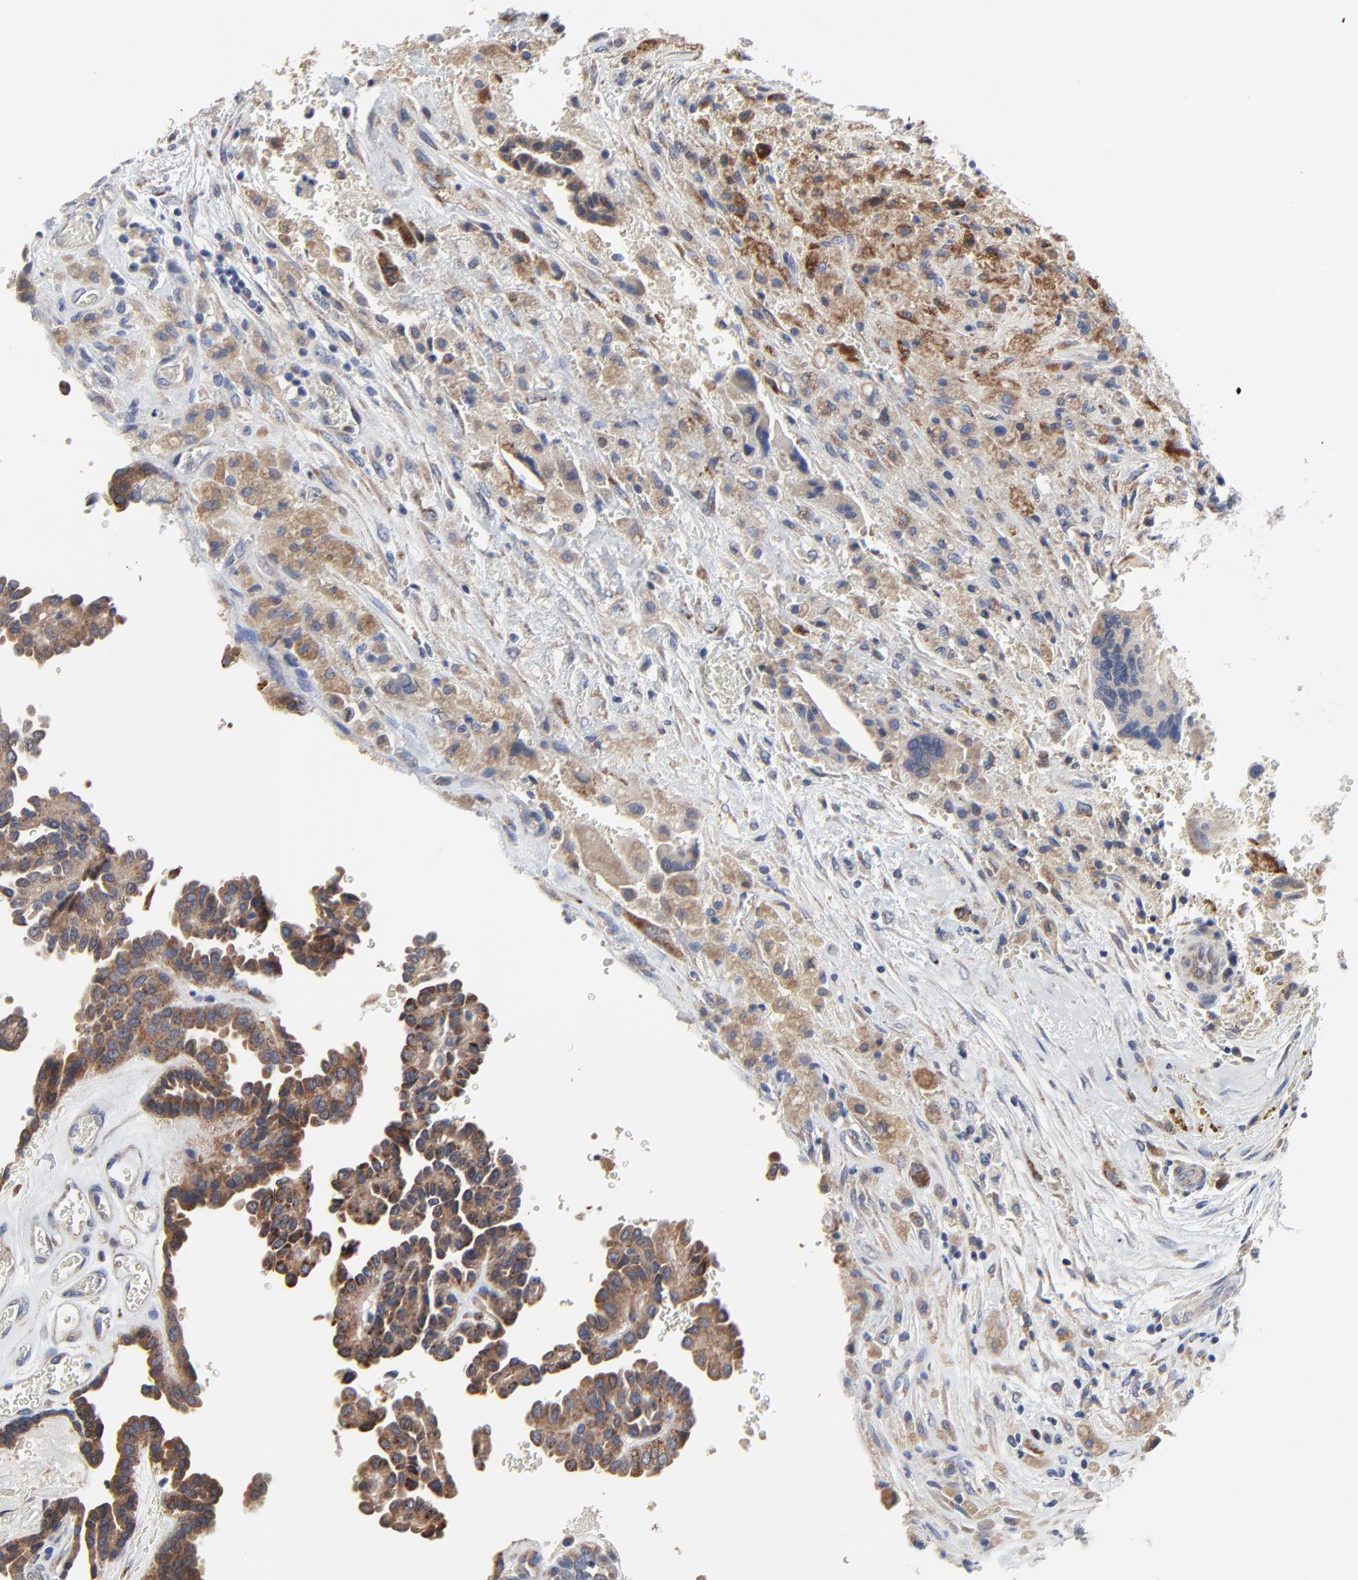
{"staining": {"intensity": "strong", "quantity": ">75%", "location": "cytoplasmic/membranous"}, "tissue": "thyroid cancer", "cell_type": "Tumor cells", "image_type": "cancer", "snomed": [{"axis": "morphology", "description": "Papillary adenocarcinoma, NOS"}, {"axis": "topography", "description": "Thyroid gland"}], "caption": "A high-resolution micrograph shows immunohistochemistry (IHC) staining of thyroid cancer, which displays strong cytoplasmic/membranous positivity in about >75% of tumor cells.", "gene": "DHRSX", "patient": {"sex": "male", "age": 87}}